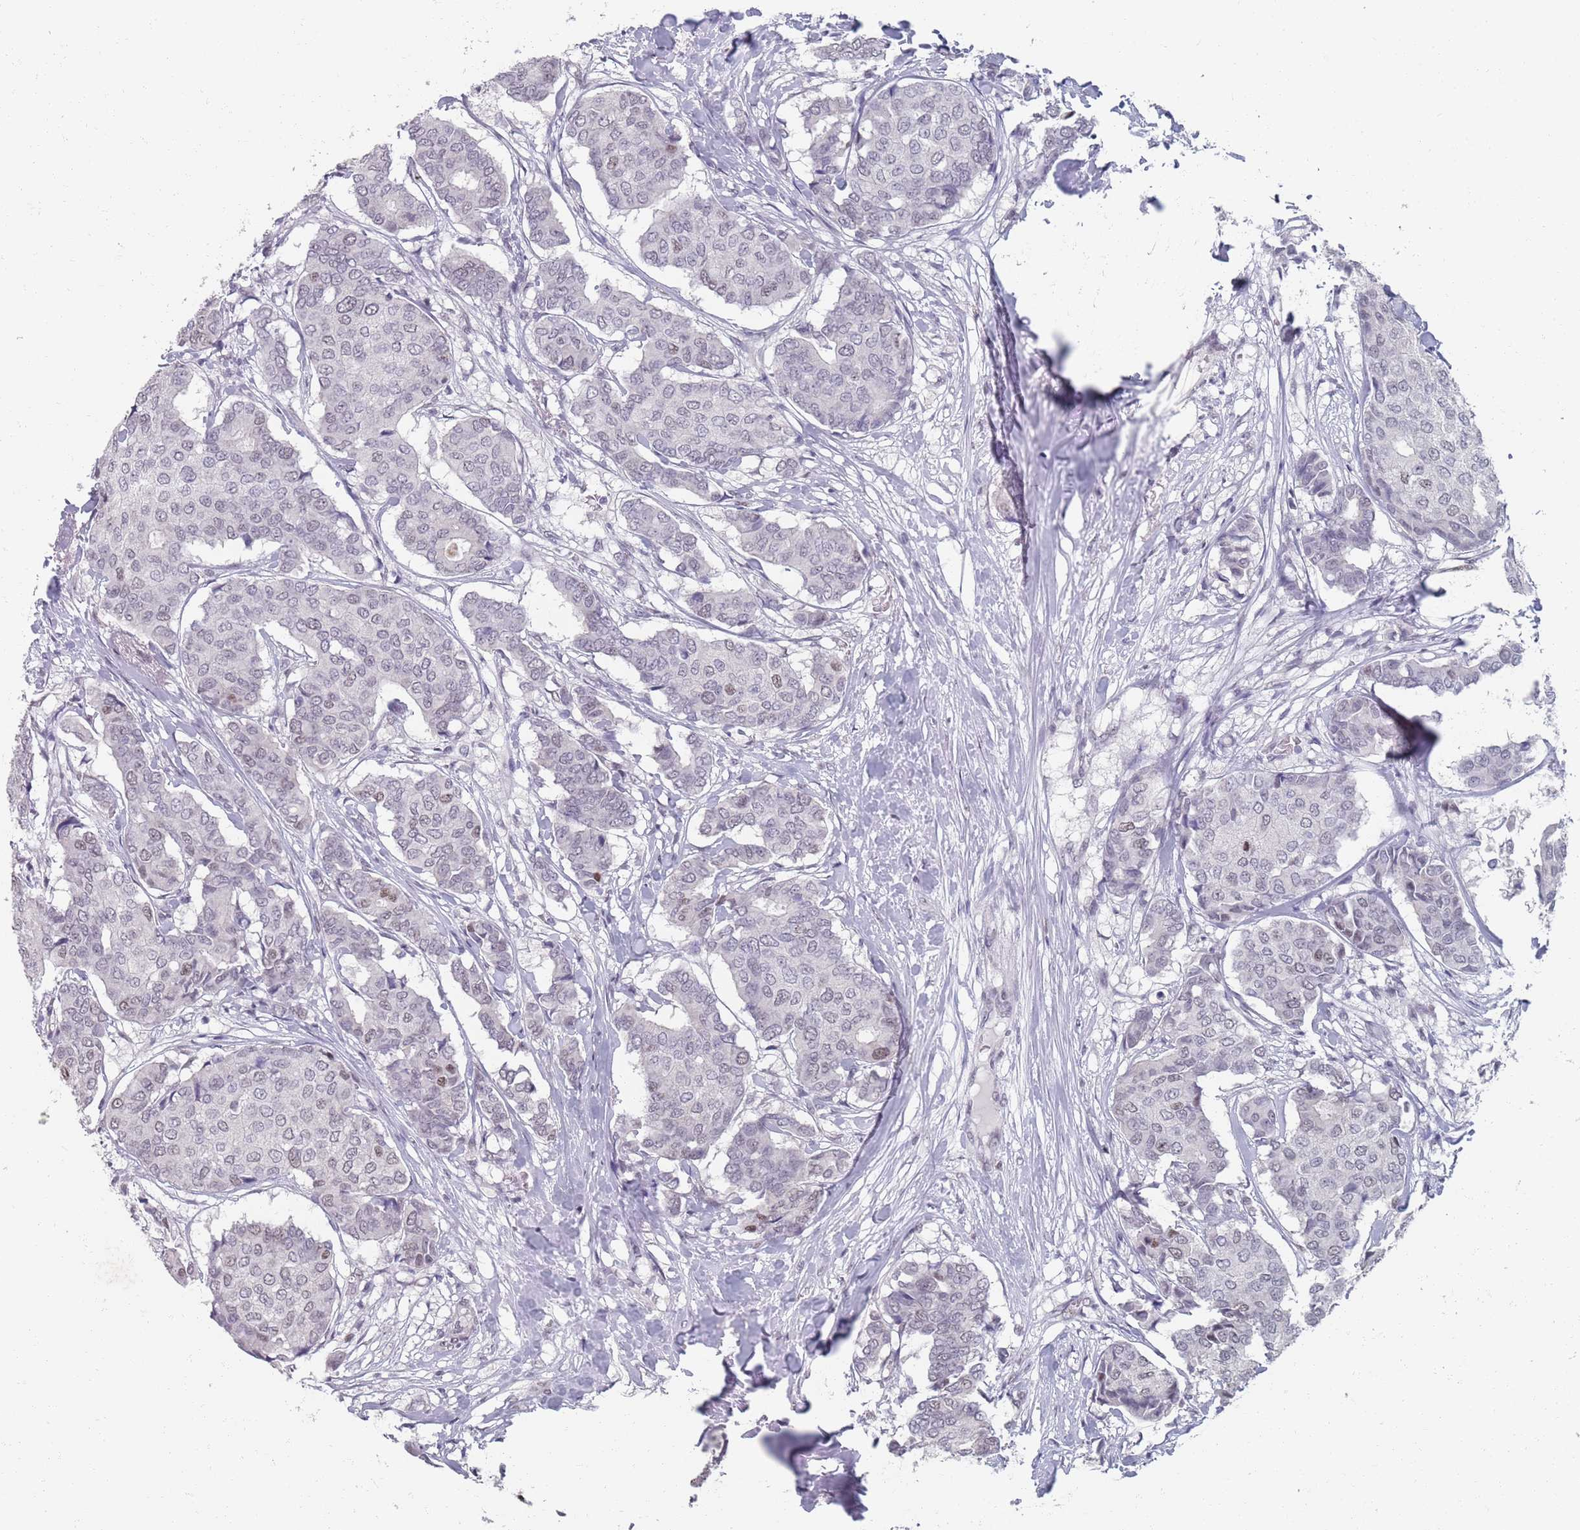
{"staining": {"intensity": "weak", "quantity": "<25%", "location": "nuclear"}, "tissue": "breast cancer", "cell_type": "Tumor cells", "image_type": "cancer", "snomed": [{"axis": "morphology", "description": "Duct carcinoma"}, {"axis": "topography", "description": "Breast"}], "caption": "Tumor cells are negative for protein expression in human breast cancer.", "gene": "SAMD1", "patient": {"sex": "female", "age": 75}}